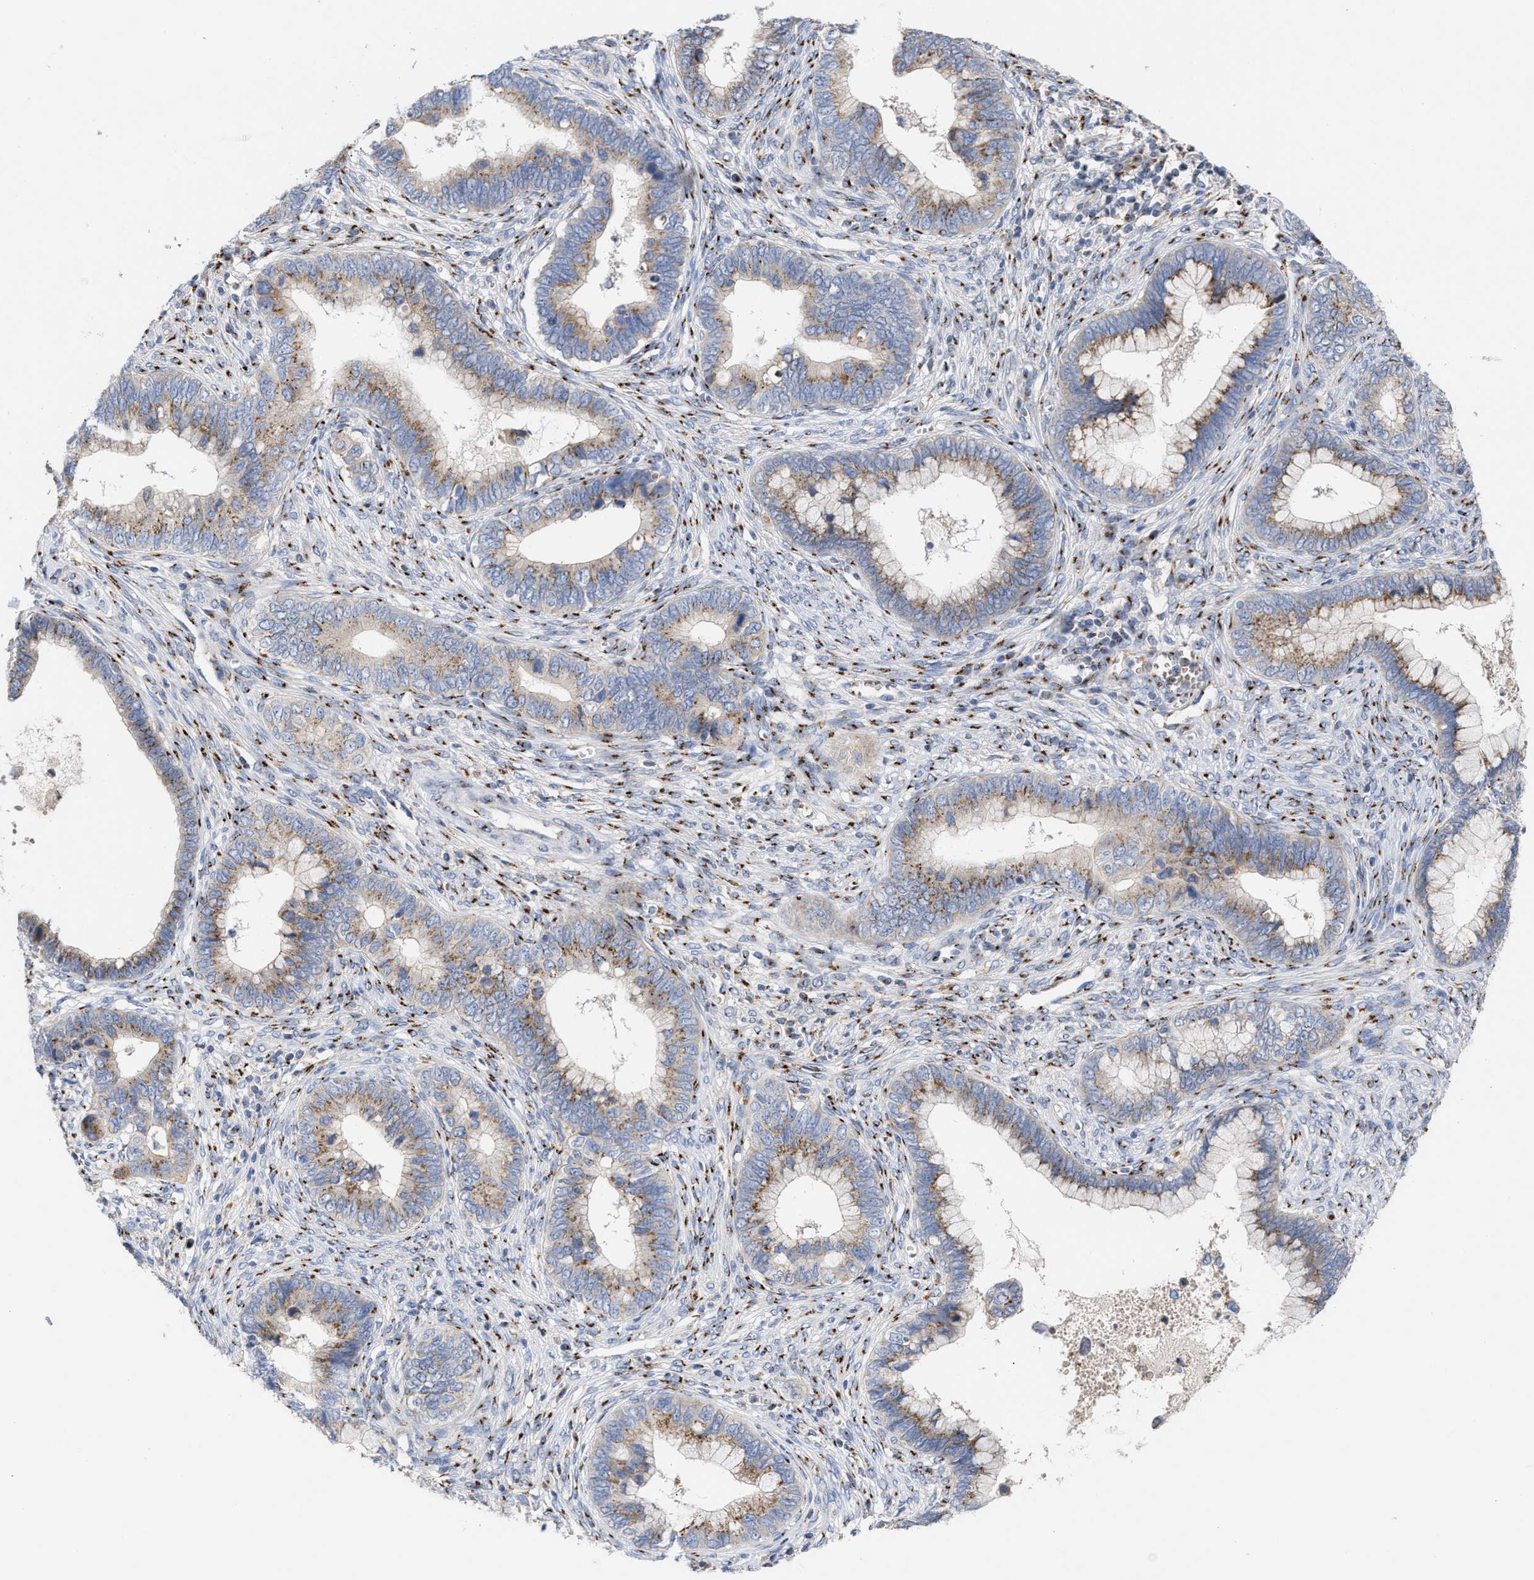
{"staining": {"intensity": "strong", "quantity": ">75%", "location": "cytoplasmic/membranous"}, "tissue": "cervical cancer", "cell_type": "Tumor cells", "image_type": "cancer", "snomed": [{"axis": "morphology", "description": "Adenocarcinoma, NOS"}, {"axis": "topography", "description": "Cervix"}], "caption": "Immunohistochemistry (IHC) (DAB) staining of human cervical cancer (adenocarcinoma) displays strong cytoplasmic/membranous protein expression in about >75% of tumor cells. The staining was performed using DAB (3,3'-diaminobenzidine), with brown indicating positive protein expression. Nuclei are stained blue with hematoxylin.", "gene": "CCL2", "patient": {"sex": "female", "age": 44}}